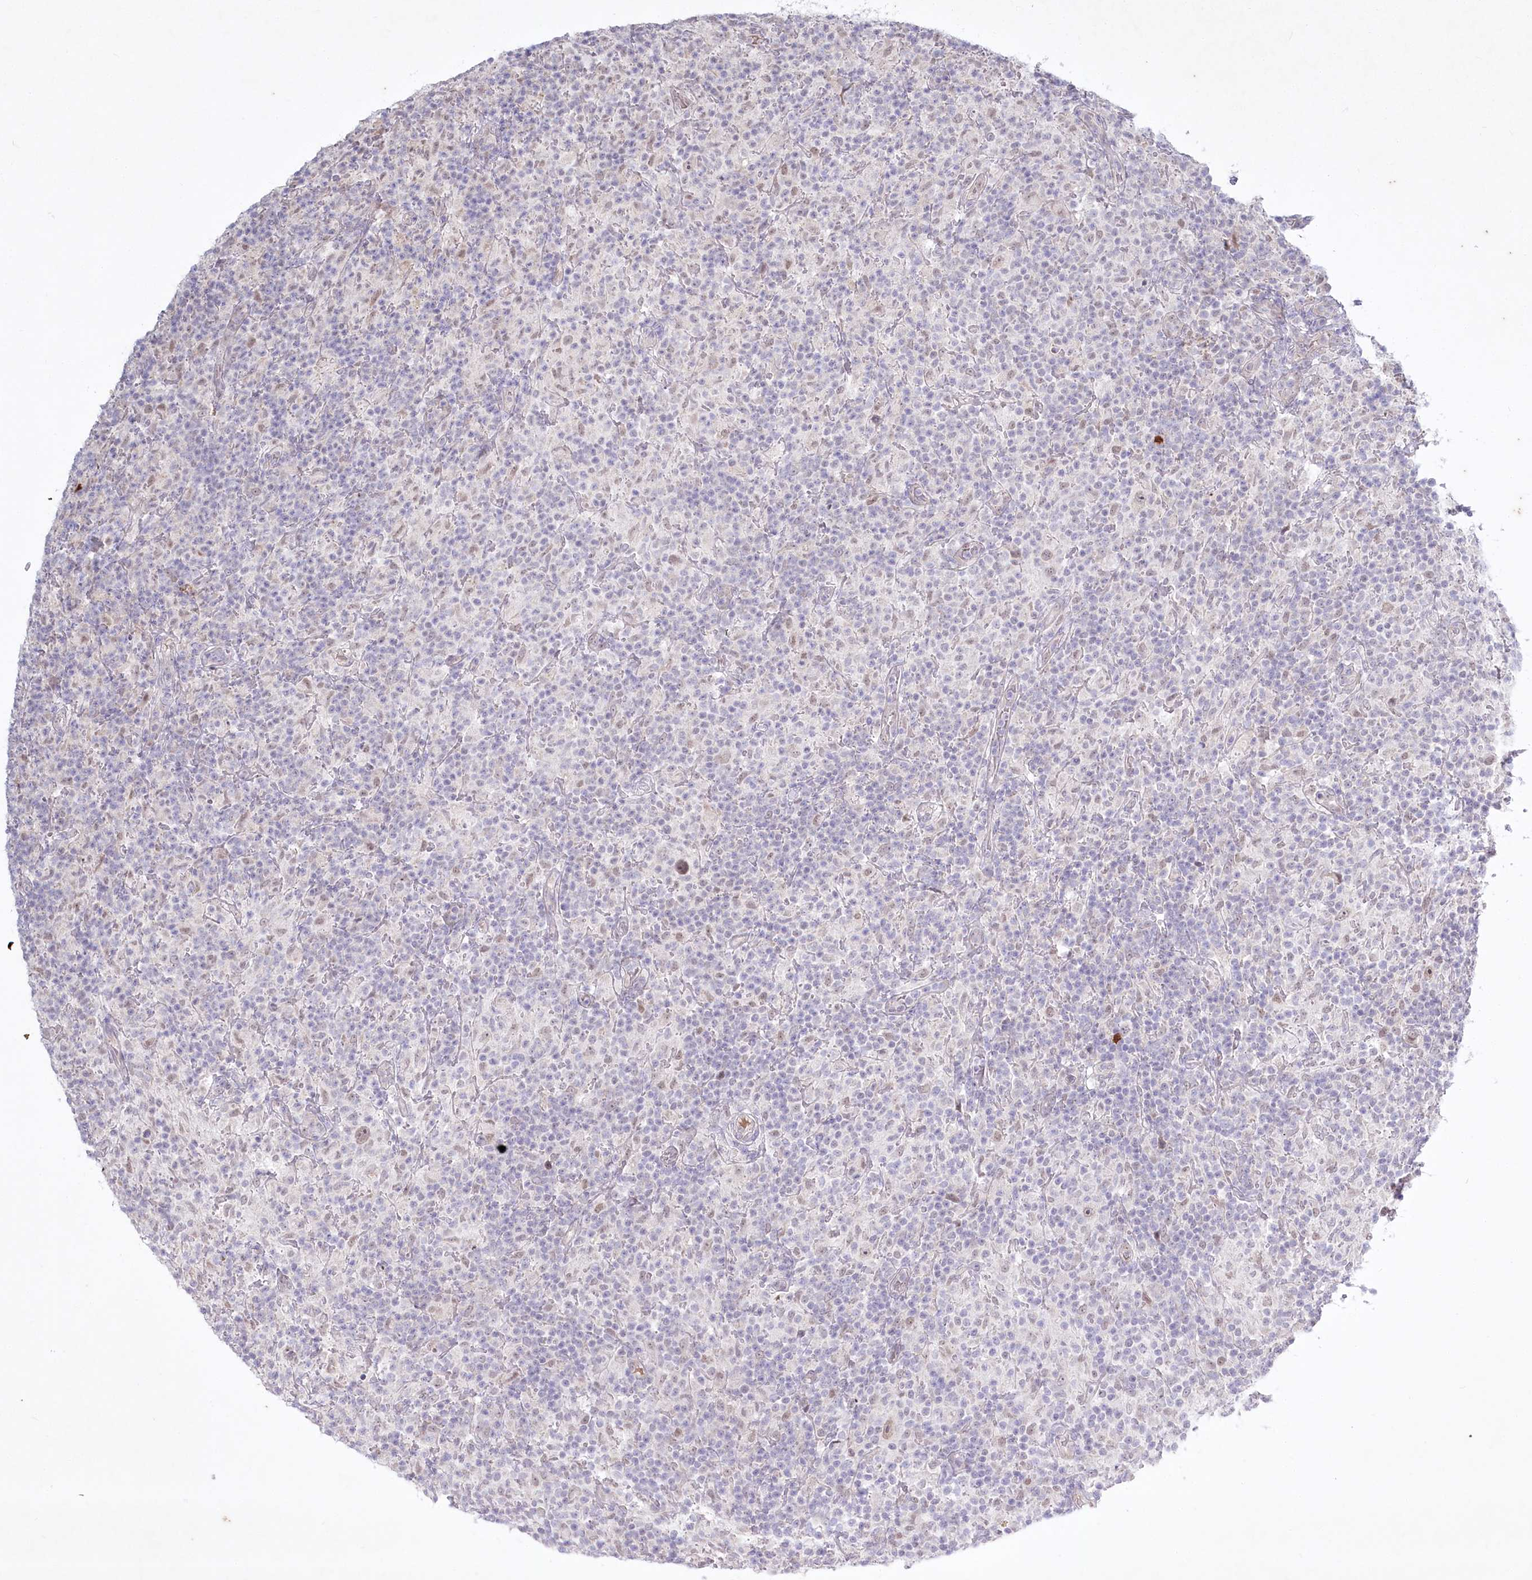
{"staining": {"intensity": "weak", "quantity": "25%-75%", "location": "nuclear"}, "tissue": "lymphoma", "cell_type": "Tumor cells", "image_type": "cancer", "snomed": [{"axis": "morphology", "description": "Hodgkin's disease, NOS"}, {"axis": "topography", "description": "Lymph node"}], "caption": "A brown stain shows weak nuclear positivity of a protein in Hodgkin's disease tumor cells. The staining is performed using DAB (3,3'-diaminobenzidine) brown chromogen to label protein expression. The nuclei are counter-stained blue using hematoxylin.", "gene": "ABITRAM", "patient": {"sex": "male", "age": 70}}